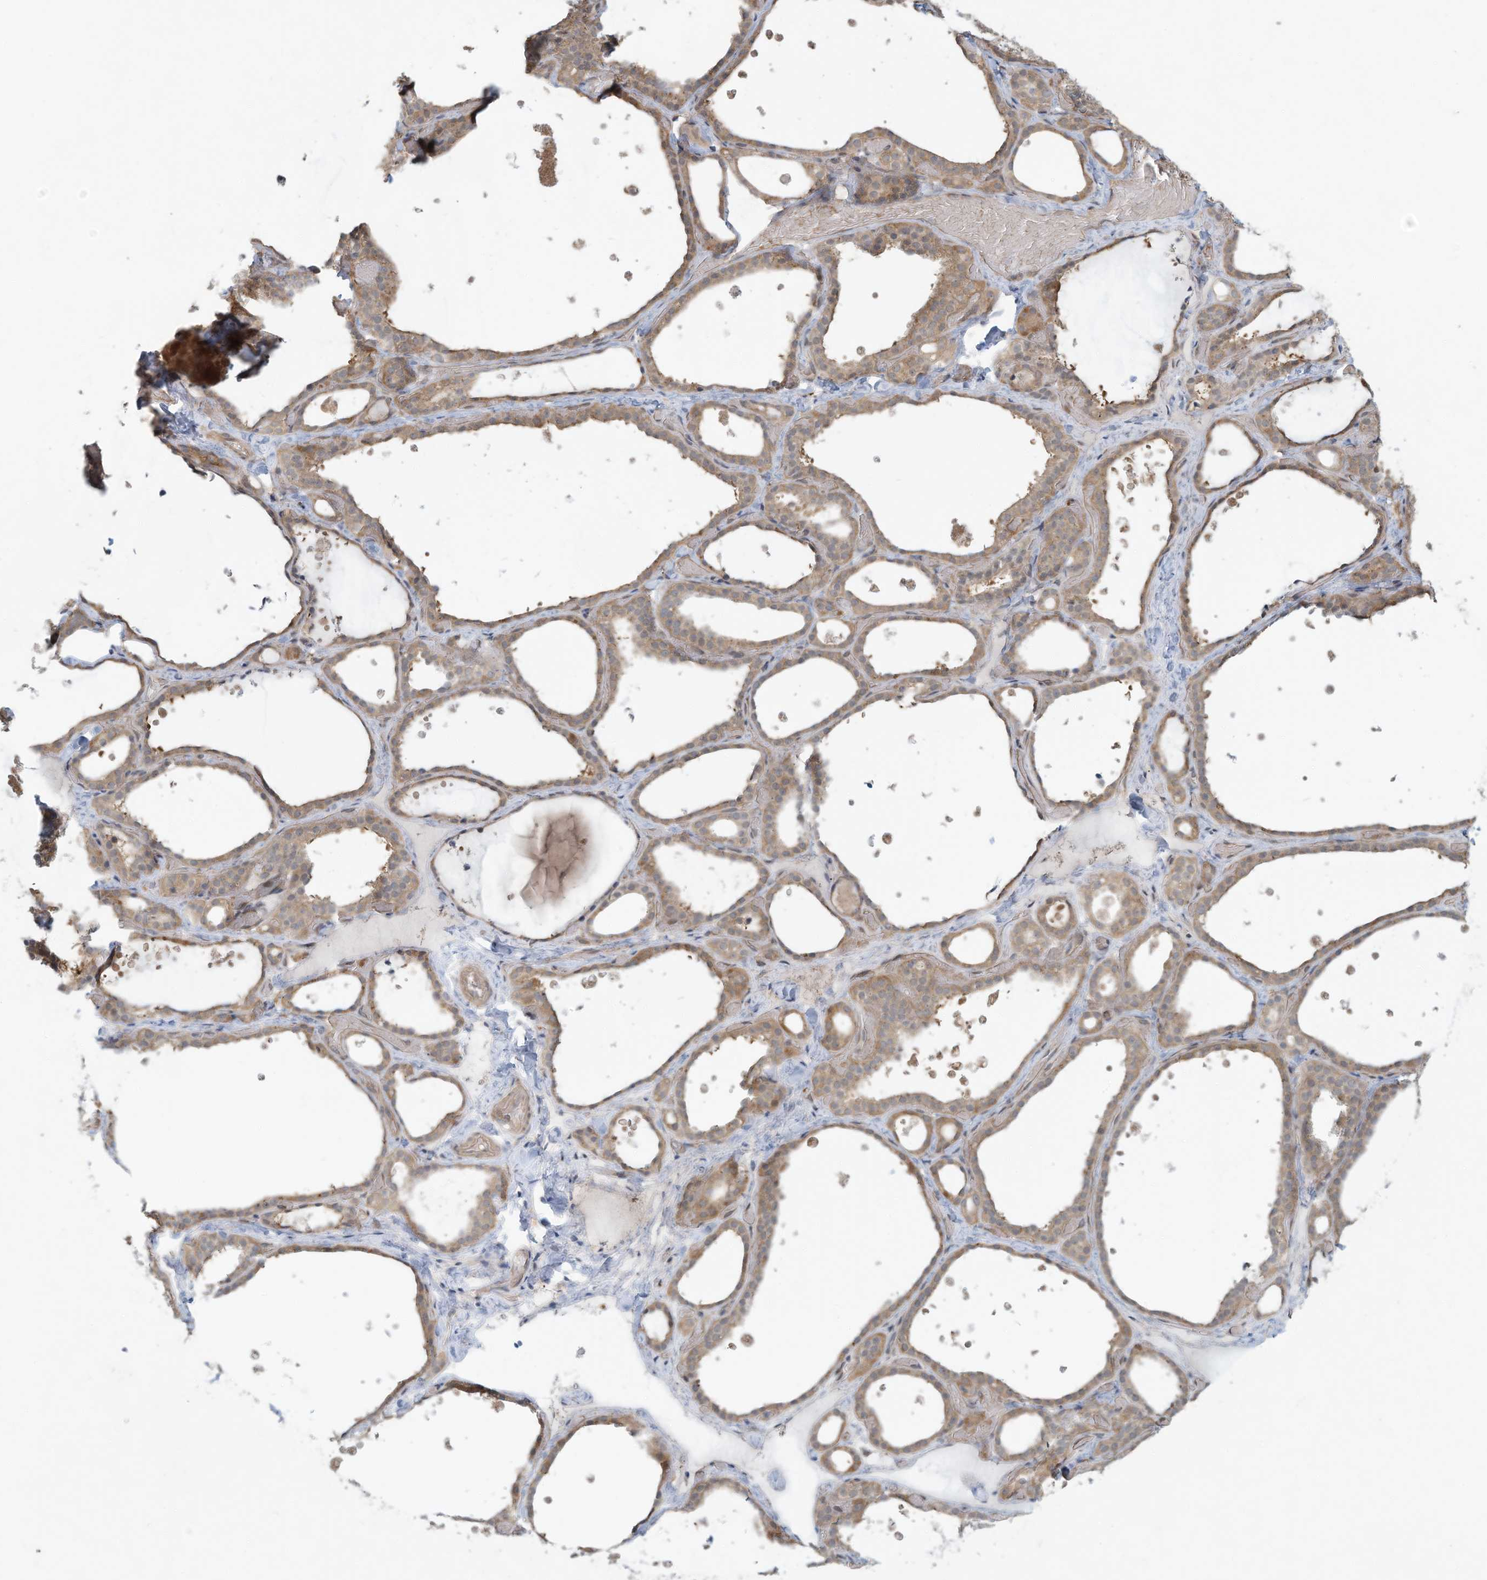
{"staining": {"intensity": "moderate", "quantity": ">75%", "location": "cytoplasmic/membranous"}, "tissue": "thyroid gland", "cell_type": "Glandular cells", "image_type": "normal", "snomed": [{"axis": "morphology", "description": "Normal tissue, NOS"}, {"axis": "topography", "description": "Thyroid gland"}], "caption": "Moderate cytoplasmic/membranous protein expression is identified in approximately >75% of glandular cells in thyroid gland. Immunohistochemistry stains the protein in brown and the nuclei are stained blue.", "gene": "ERI2", "patient": {"sex": "female", "age": 44}}